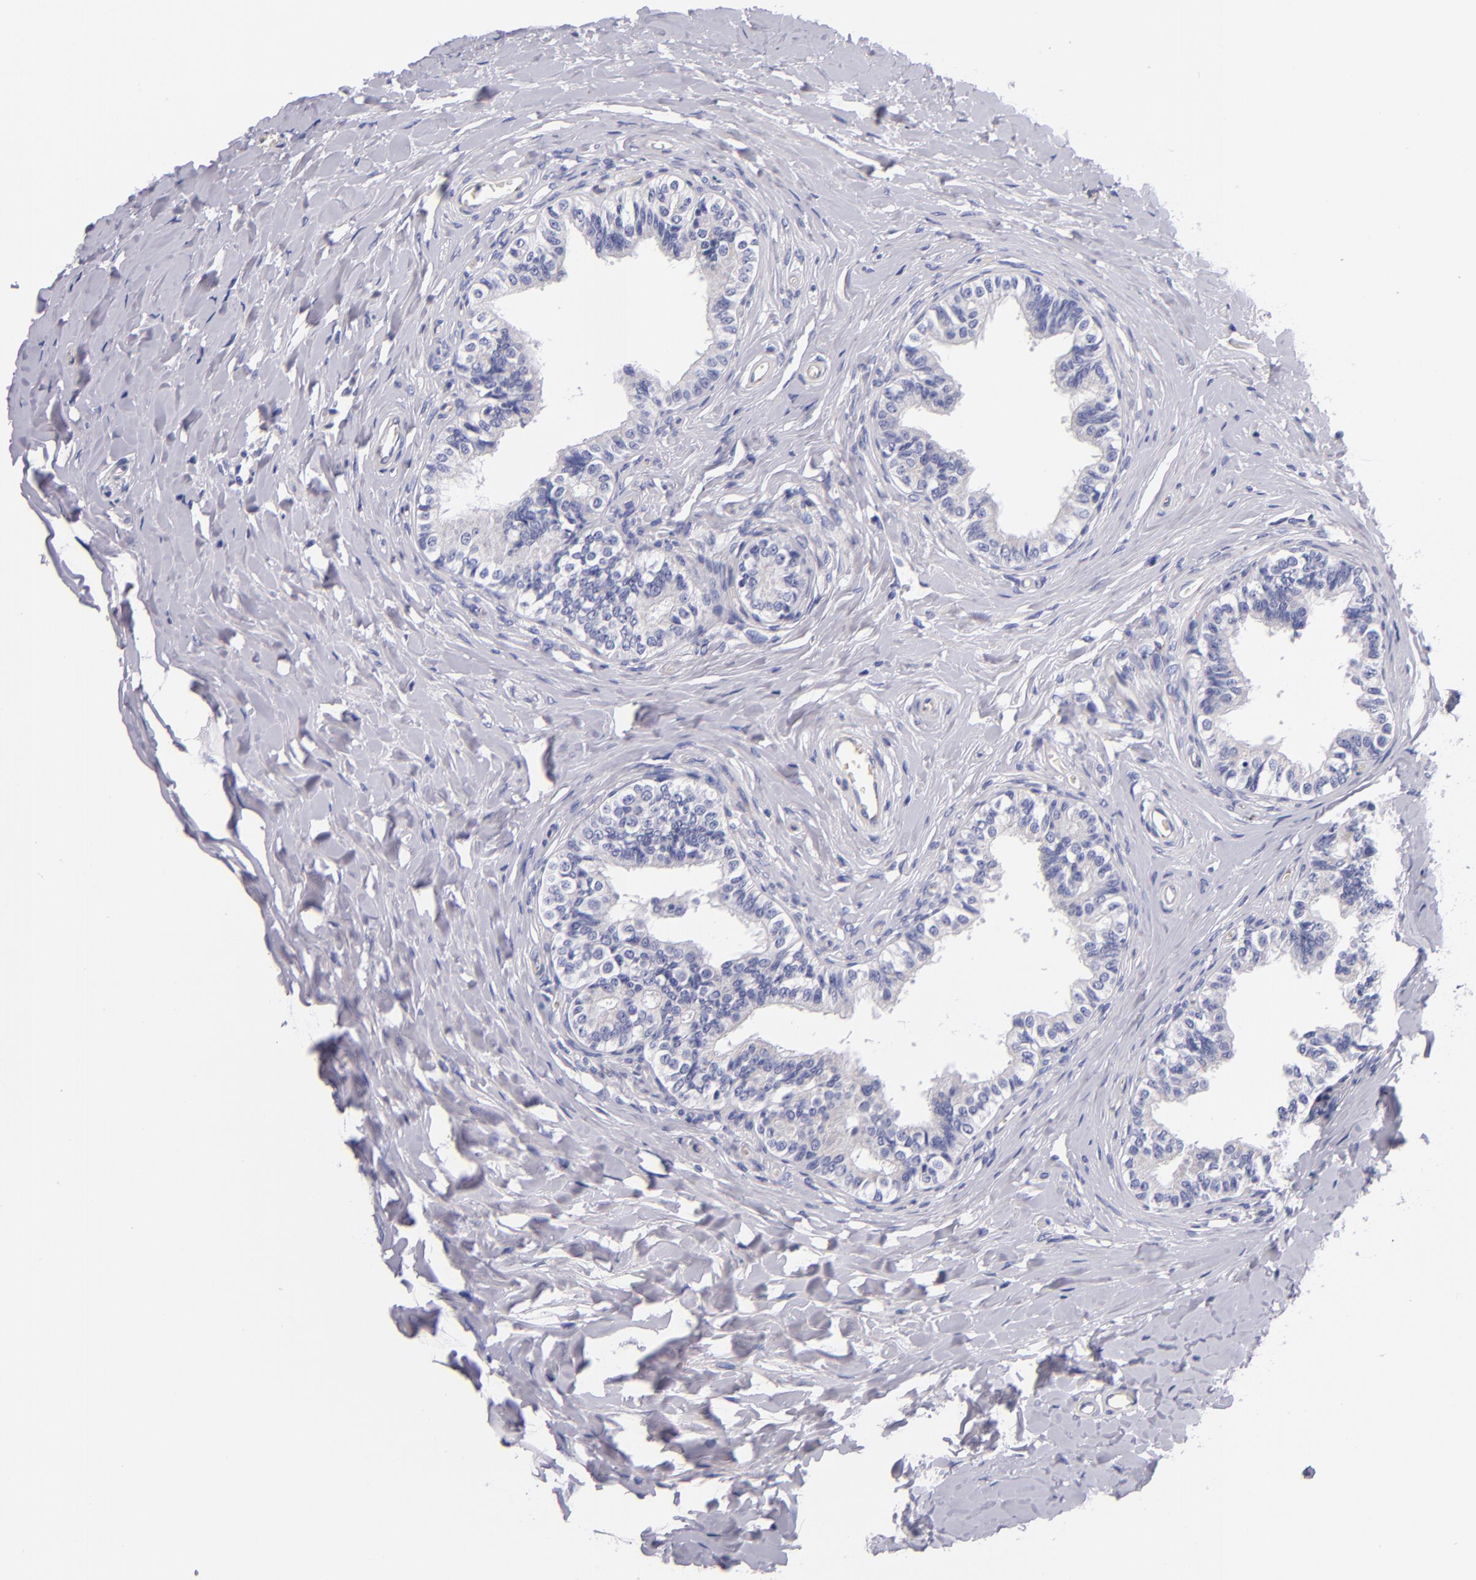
{"staining": {"intensity": "negative", "quantity": "none", "location": "none"}, "tissue": "epididymis", "cell_type": "Glandular cells", "image_type": "normal", "snomed": [{"axis": "morphology", "description": "Normal tissue, NOS"}, {"axis": "topography", "description": "Soft tissue"}, {"axis": "topography", "description": "Epididymis"}], "caption": "Immunohistochemistry micrograph of normal epididymis: human epididymis stained with DAB (3,3'-diaminobenzidine) reveals no significant protein positivity in glandular cells.", "gene": "NOS3", "patient": {"sex": "male", "age": 26}}